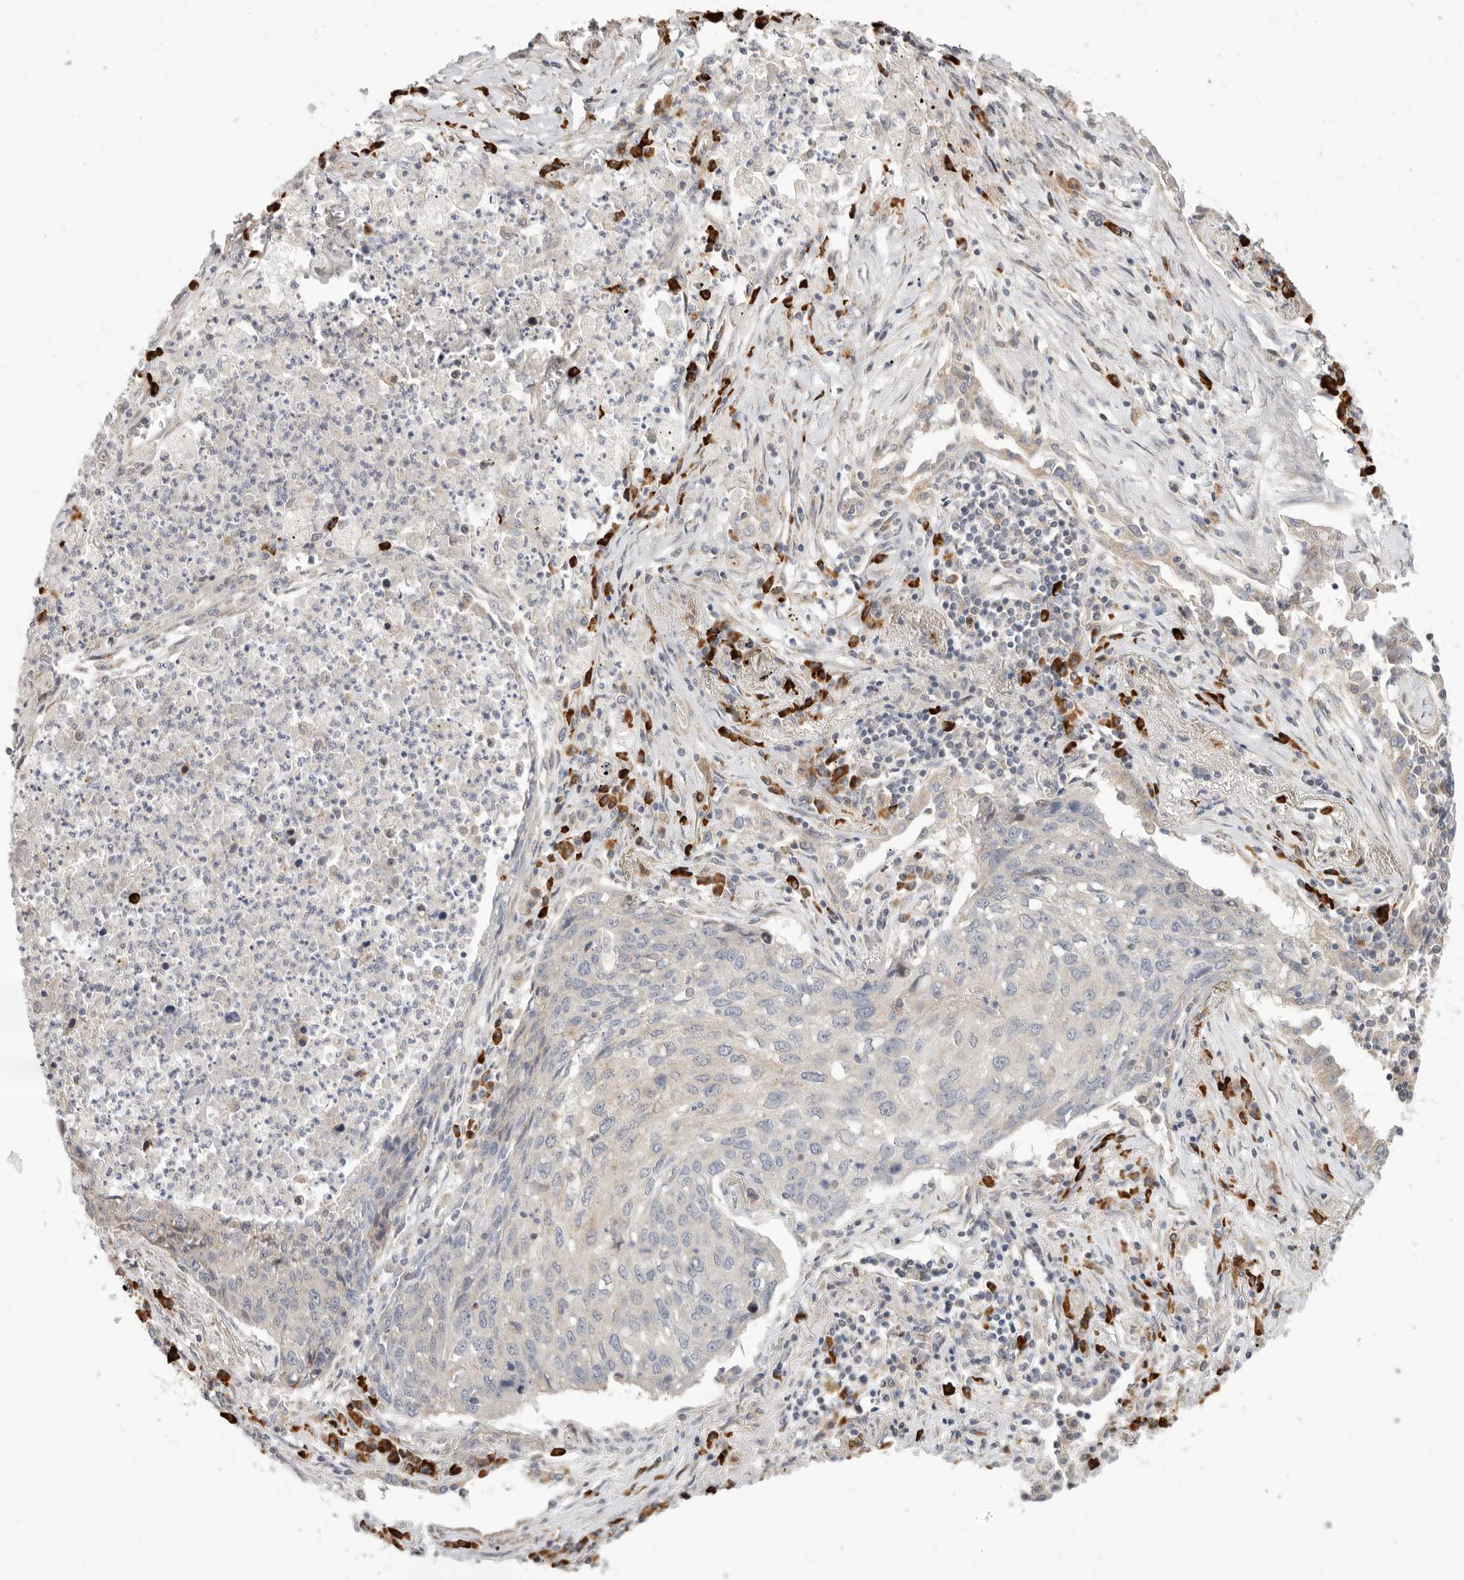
{"staining": {"intensity": "negative", "quantity": "none", "location": "none"}, "tissue": "lung cancer", "cell_type": "Tumor cells", "image_type": "cancer", "snomed": [{"axis": "morphology", "description": "Squamous cell carcinoma, NOS"}, {"axis": "topography", "description": "Lung"}], "caption": "IHC photomicrograph of neoplastic tissue: human squamous cell carcinoma (lung) stained with DAB displays no significant protein staining in tumor cells.", "gene": "USH1C", "patient": {"sex": "female", "age": 63}}